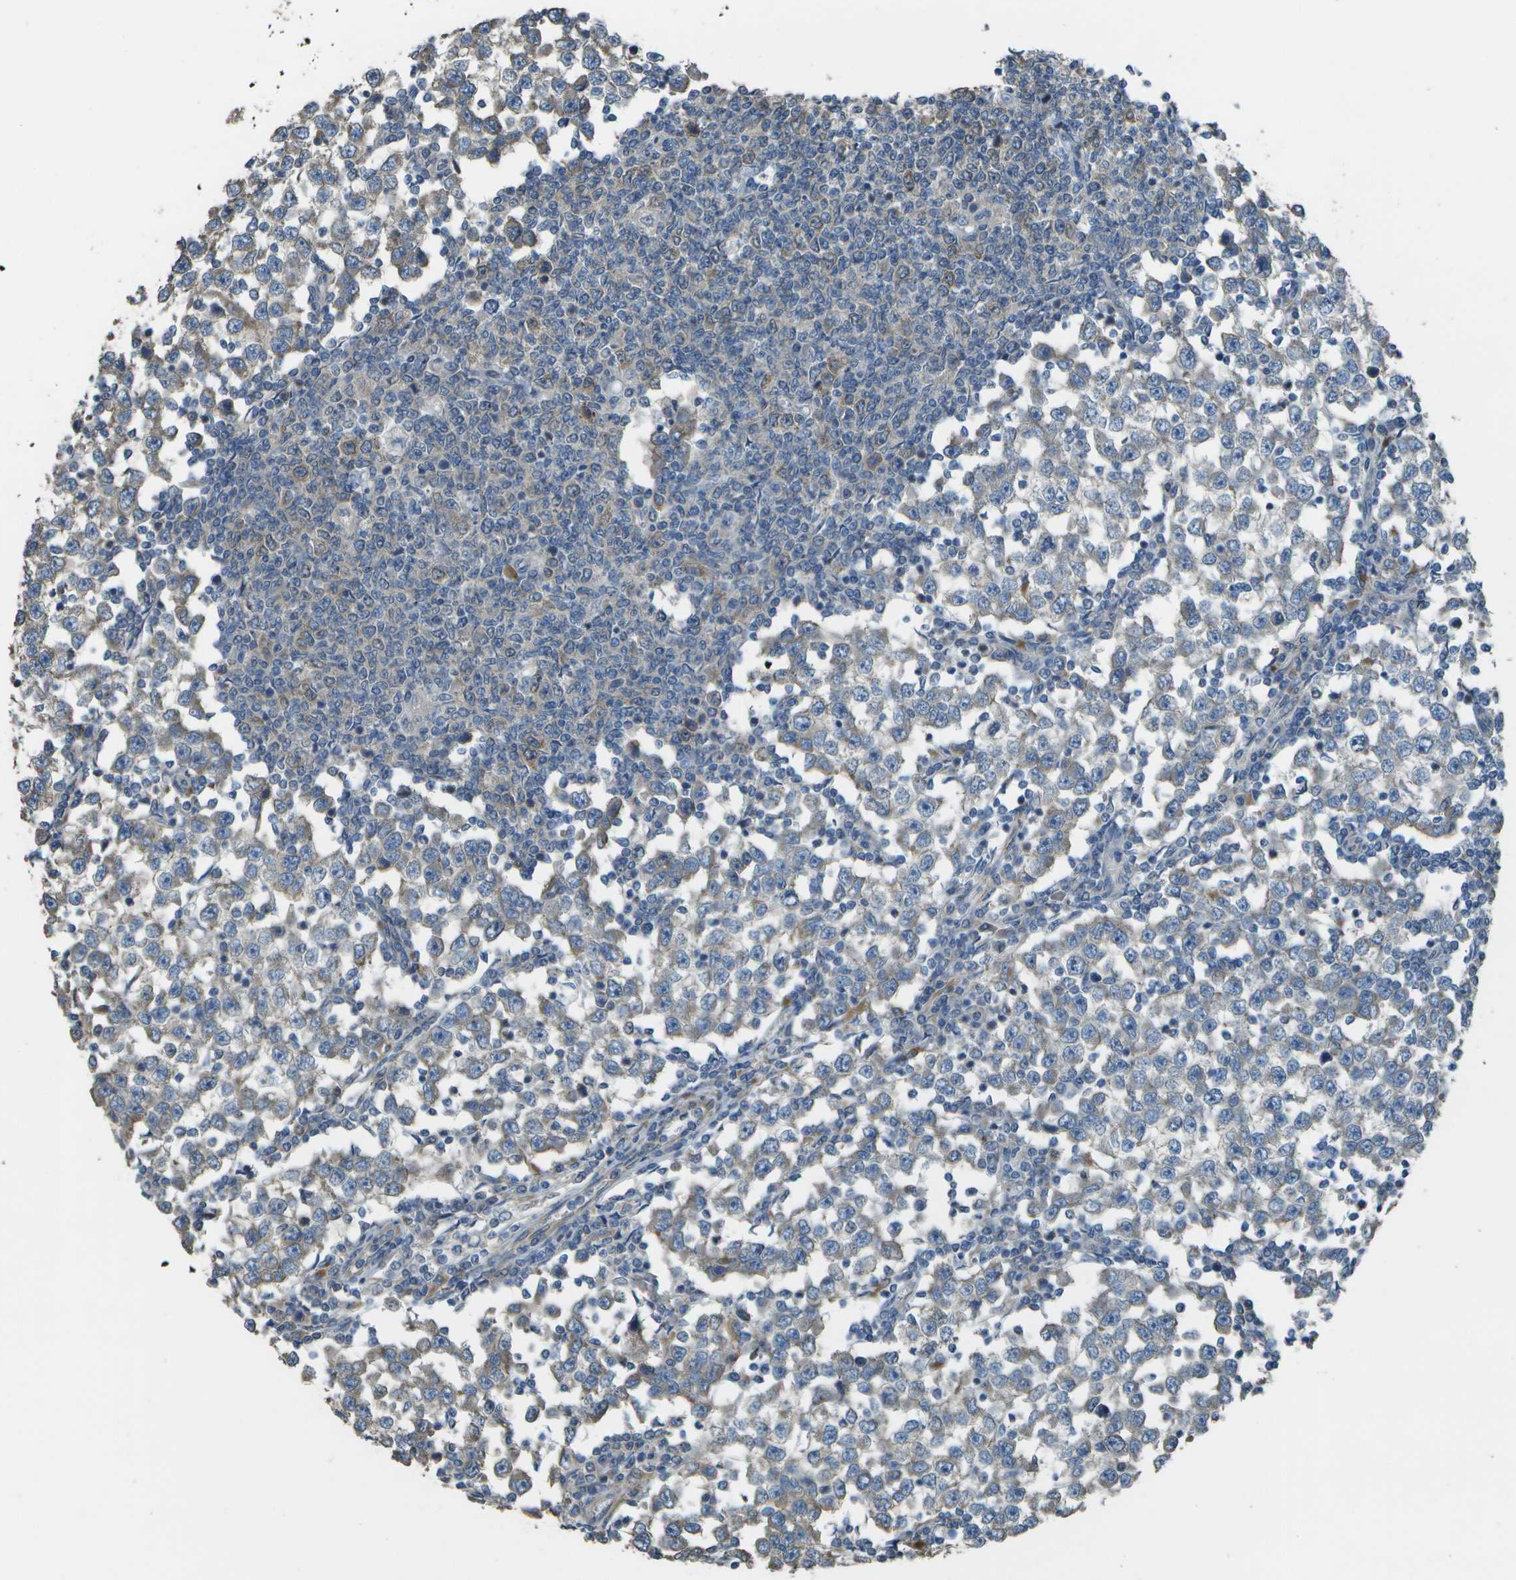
{"staining": {"intensity": "weak", "quantity": "25%-75%", "location": "cytoplasmic/membranous"}, "tissue": "testis cancer", "cell_type": "Tumor cells", "image_type": "cancer", "snomed": [{"axis": "morphology", "description": "Seminoma, NOS"}, {"axis": "topography", "description": "Testis"}], "caption": "There is low levels of weak cytoplasmic/membranous expression in tumor cells of seminoma (testis), as demonstrated by immunohistochemical staining (brown color).", "gene": "CLNS1A", "patient": {"sex": "male", "age": 65}}